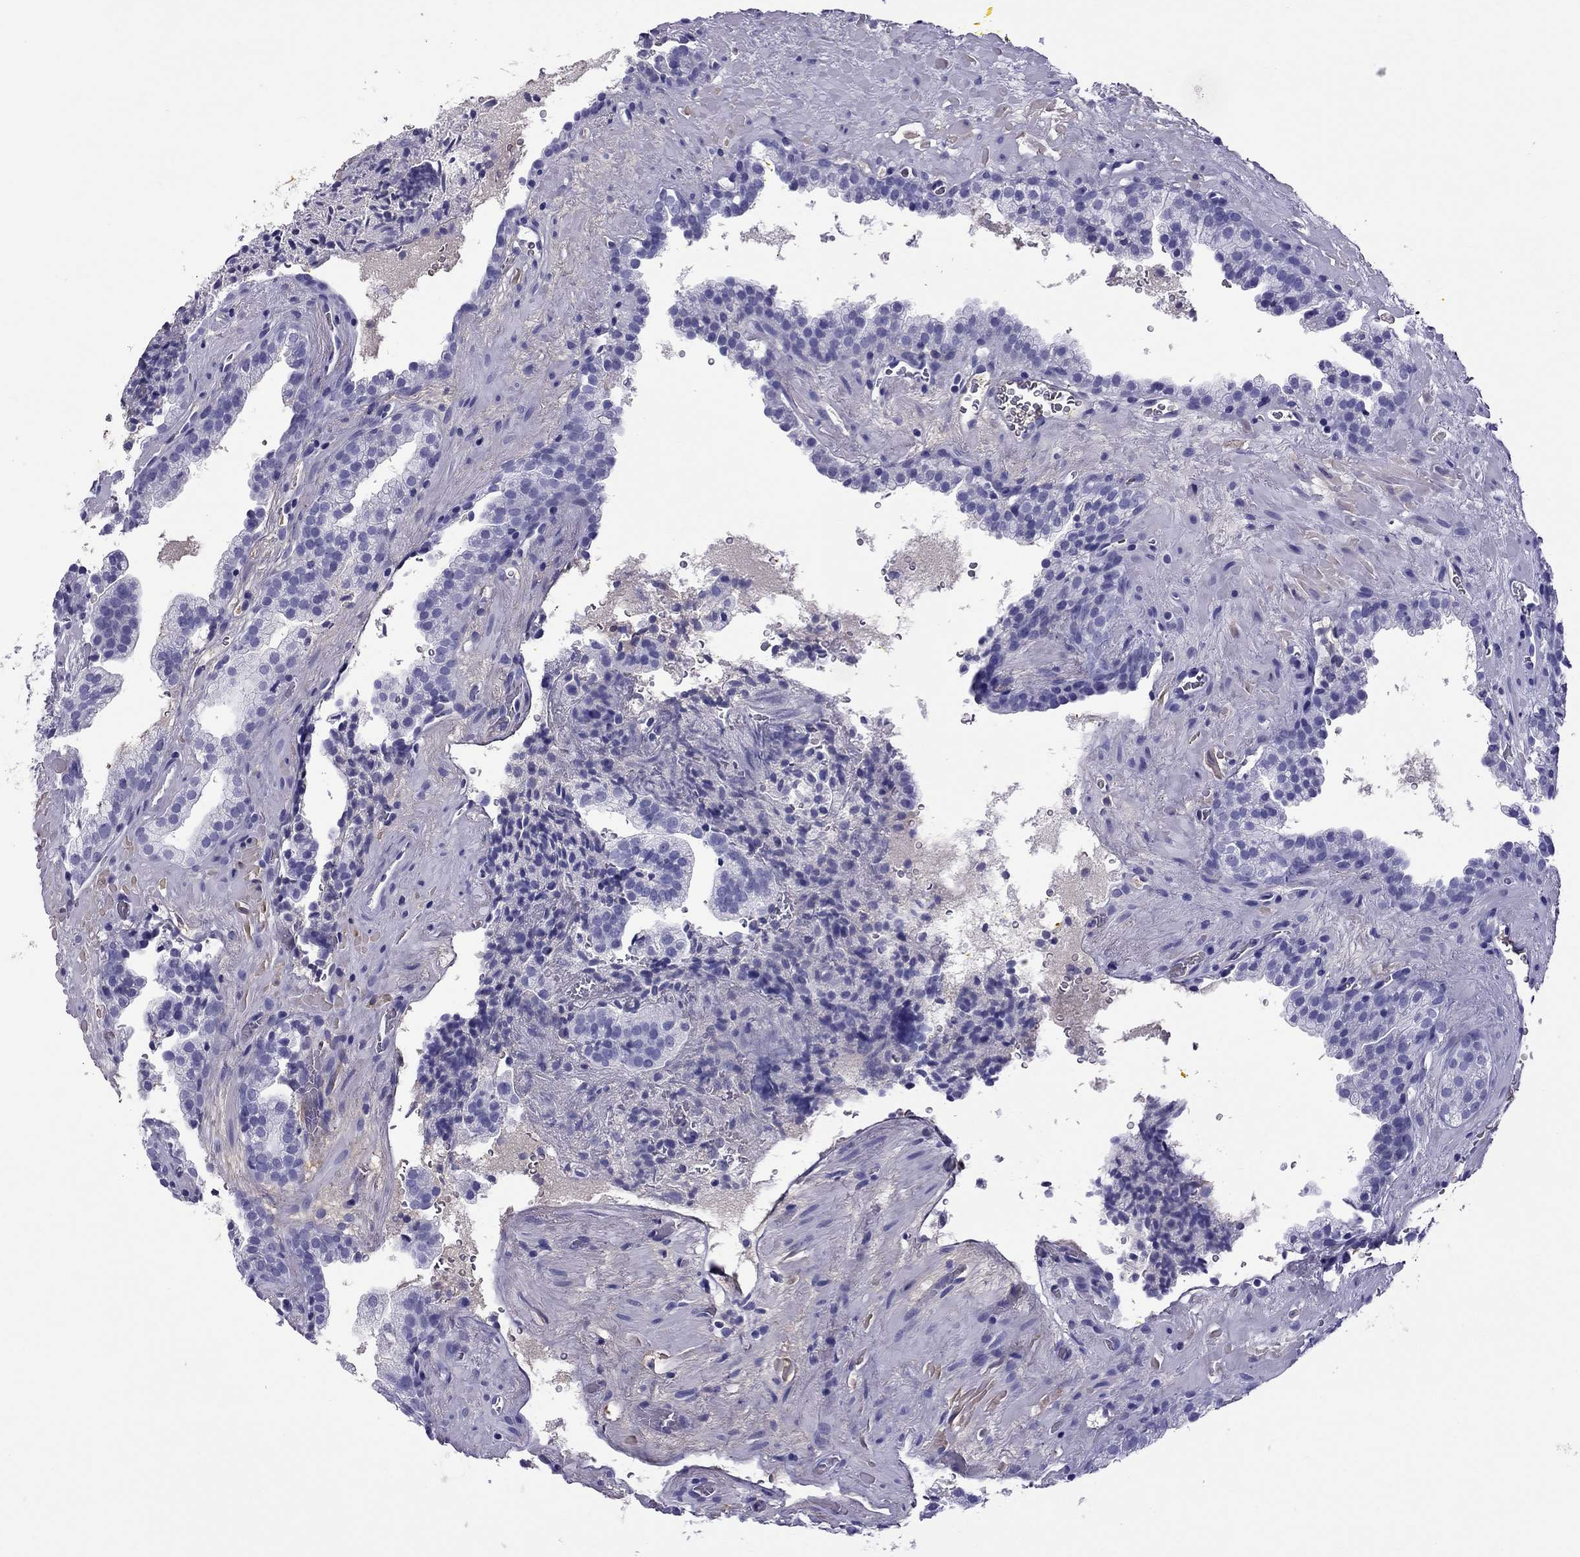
{"staining": {"intensity": "negative", "quantity": "none", "location": "none"}, "tissue": "prostate cancer", "cell_type": "Tumor cells", "image_type": "cancer", "snomed": [{"axis": "morphology", "description": "Adenocarcinoma, NOS"}, {"axis": "topography", "description": "Prostate"}], "caption": "Tumor cells are negative for protein expression in human prostate adenocarcinoma.", "gene": "SCART1", "patient": {"sex": "male", "age": 66}}